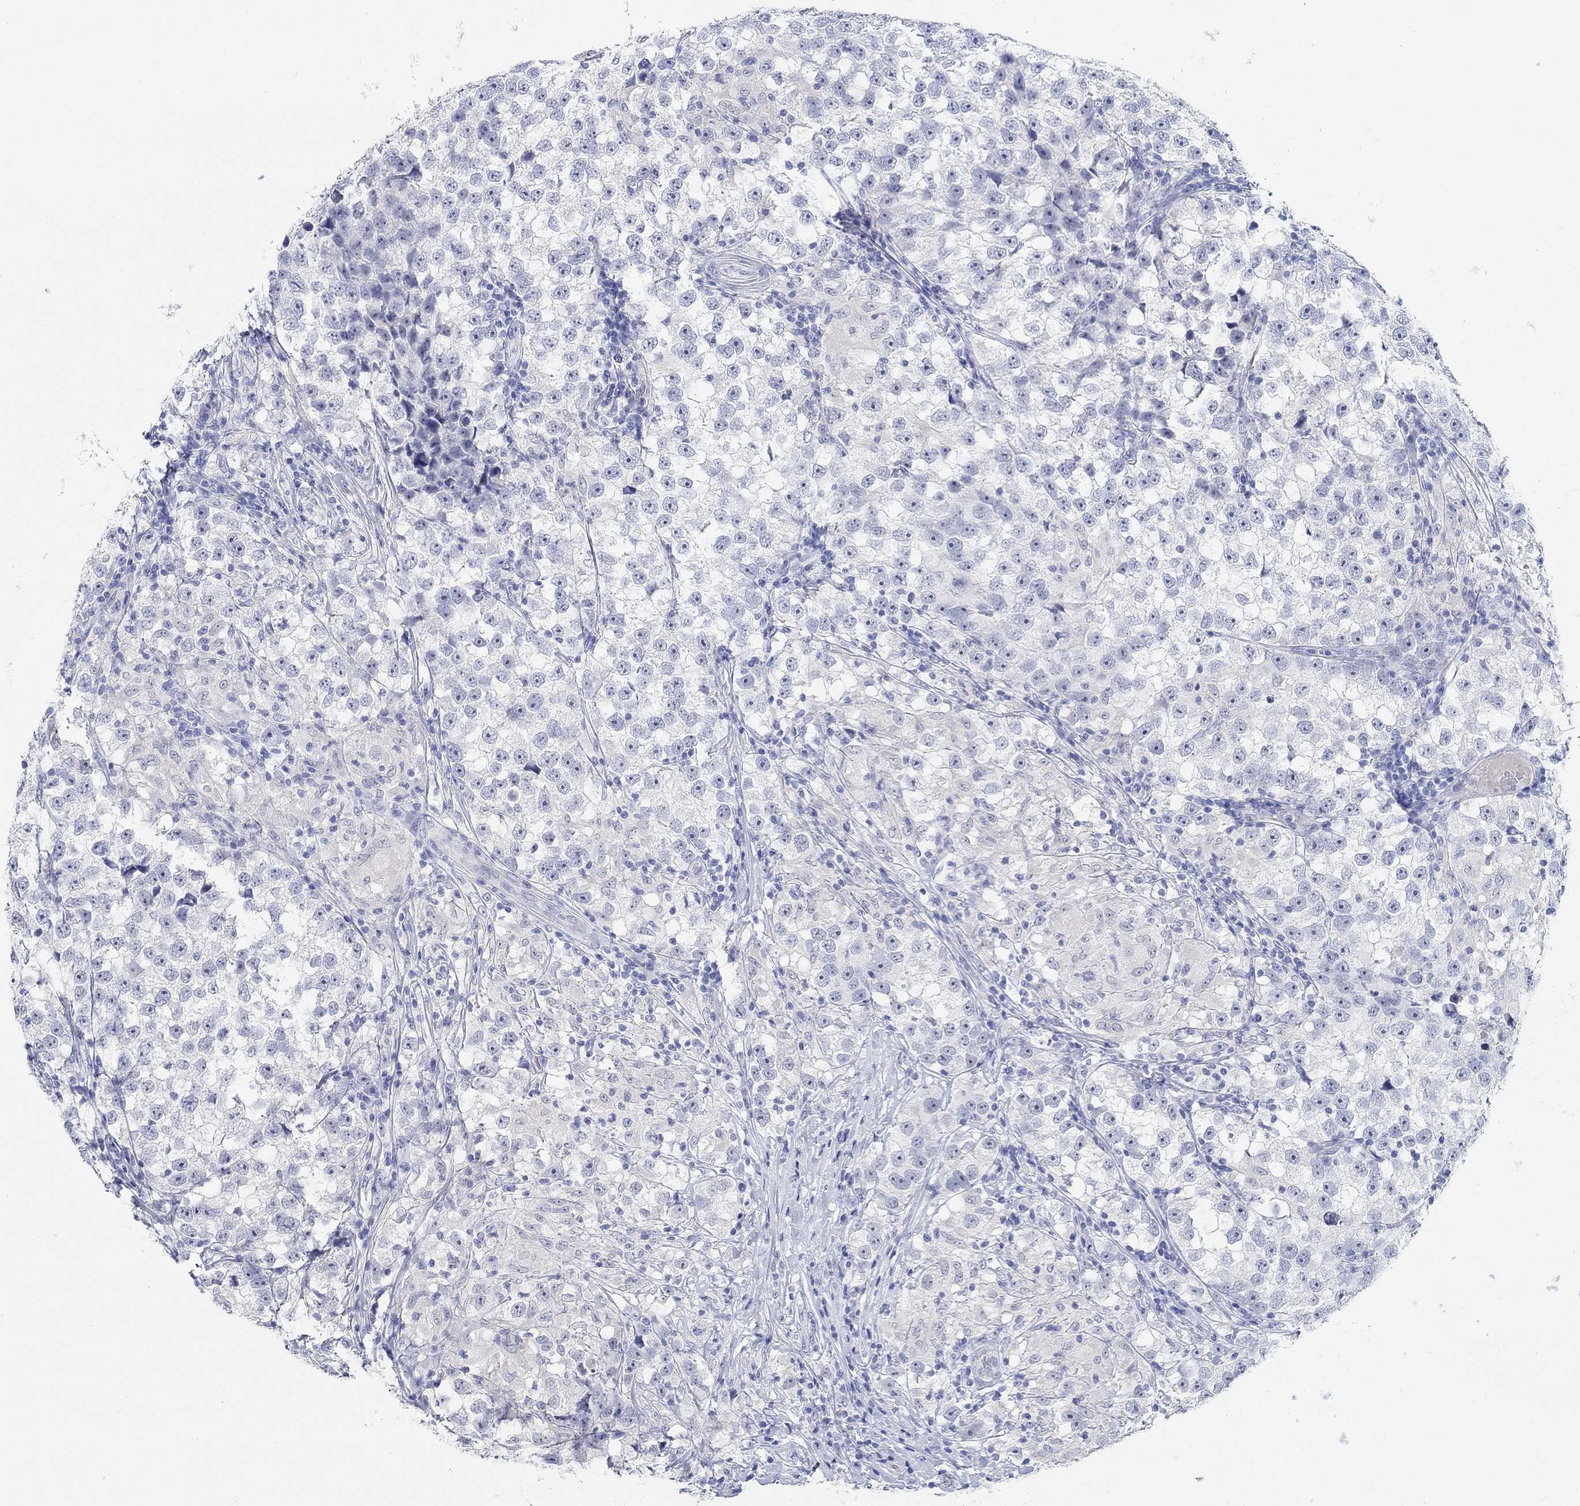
{"staining": {"intensity": "negative", "quantity": "none", "location": "none"}, "tissue": "testis cancer", "cell_type": "Tumor cells", "image_type": "cancer", "snomed": [{"axis": "morphology", "description": "Seminoma, NOS"}, {"axis": "topography", "description": "Testis"}], "caption": "An IHC image of testis cancer (seminoma) is shown. There is no staining in tumor cells of testis cancer (seminoma).", "gene": "GRIA3", "patient": {"sex": "male", "age": 46}}